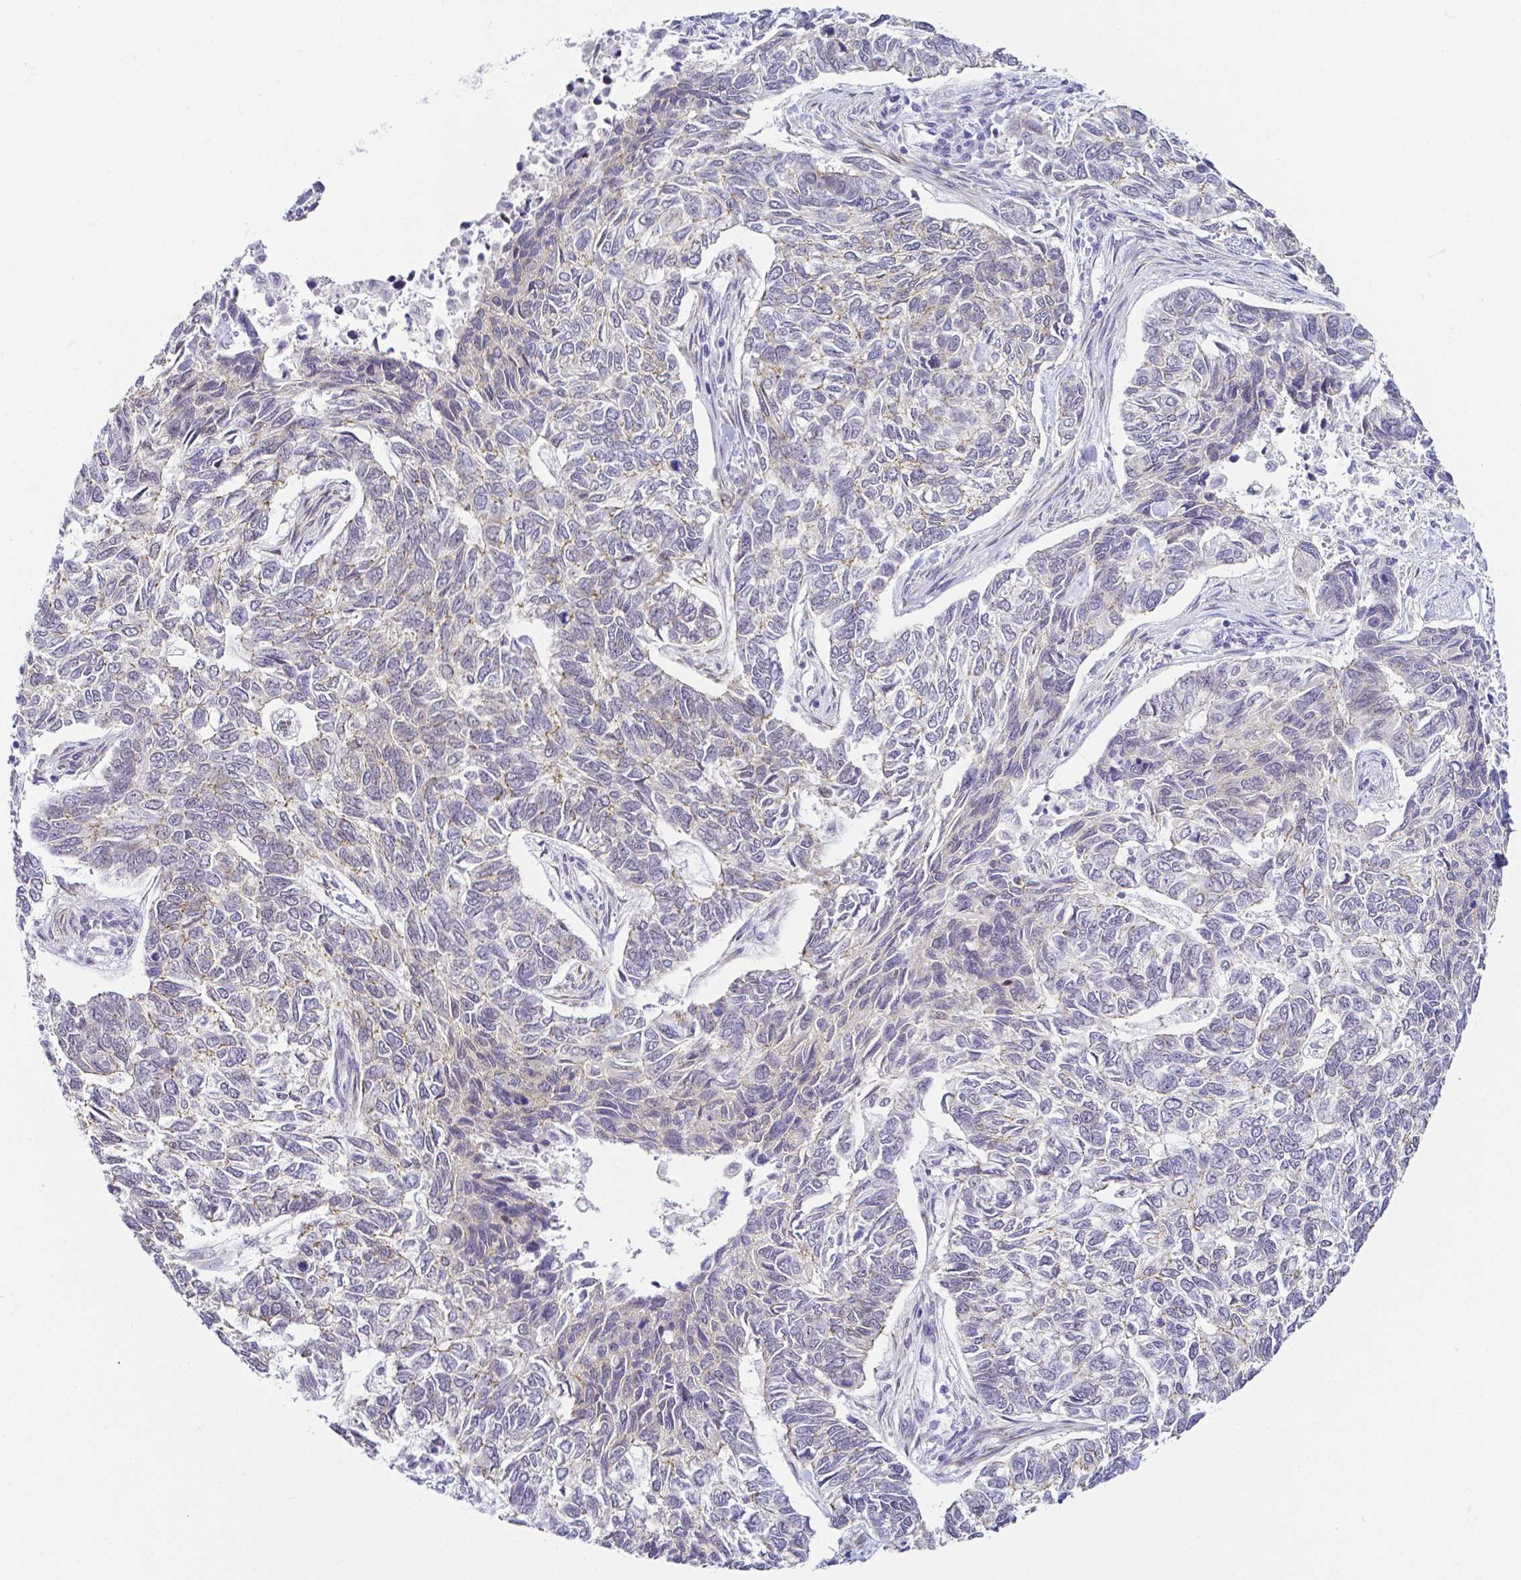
{"staining": {"intensity": "moderate", "quantity": "<25%", "location": "cytoplasmic/membranous"}, "tissue": "skin cancer", "cell_type": "Tumor cells", "image_type": "cancer", "snomed": [{"axis": "morphology", "description": "Basal cell carcinoma"}, {"axis": "topography", "description": "Skin"}], "caption": "Skin cancer (basal cell carcinoma) stained with IHC reveals moderate cytoplasmic/membranous expression in about <25% of tumor cells.", "gene": "FAM83G", "patient": {"sex": "female", "age": 65}}